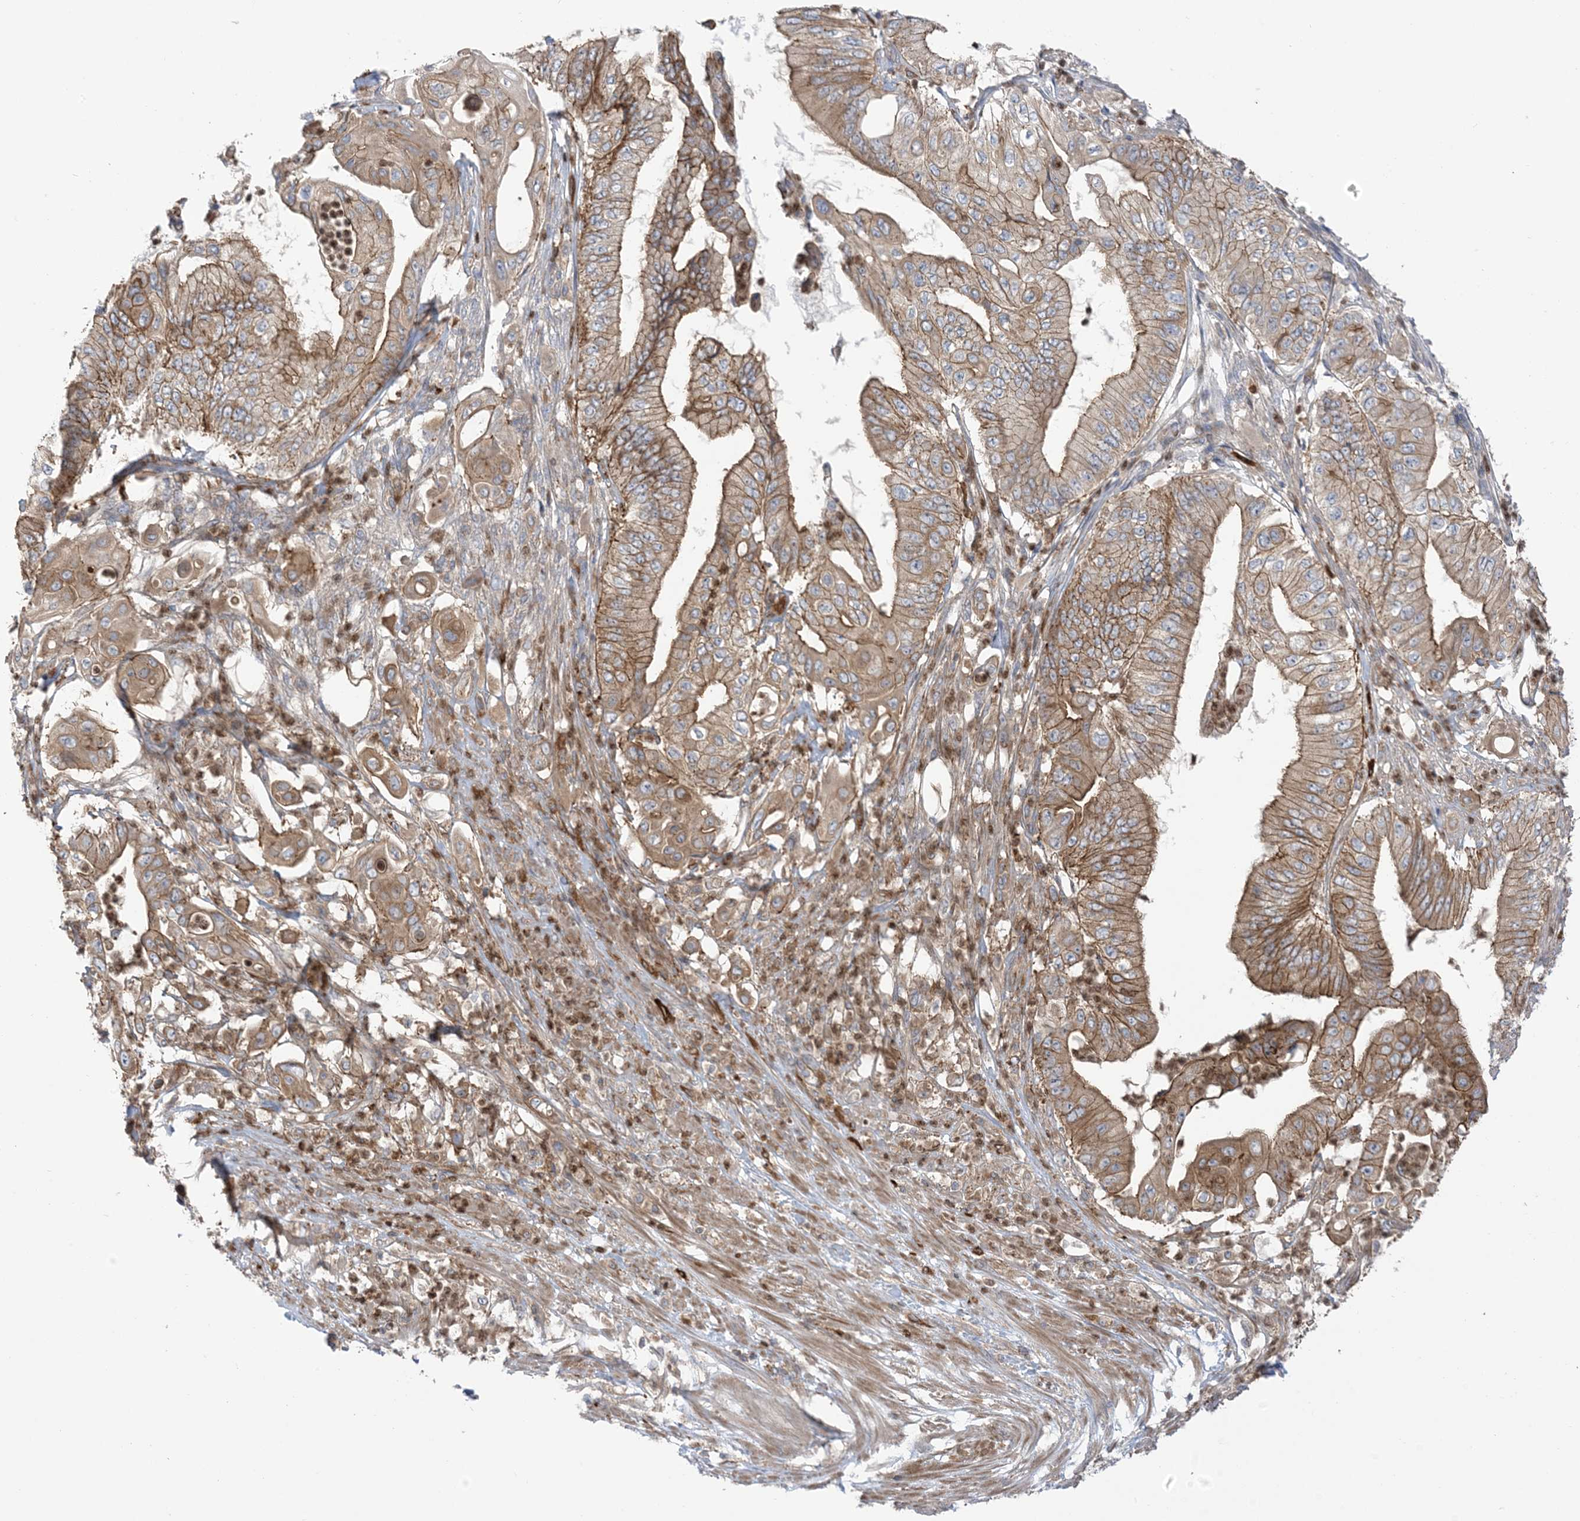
{"staining": {"intensity": "moderate", "quantity": ">75%", "location": "cytoplasmic/membranous"}, "tissue": "pancreatic cancer", "cell_type": "Tumor cells", "image_type": "cancer", "snomed": [{"axis": "morphology", "description": "Adenocarcinoma, NOS"}, {"axis": "topography", "description": "Pancreas"}], "caption": "An immunohistochemistry (IHC) photomicrograph of tumor tissue is shown. Protein staining in brown shows moderate cytoplasmic/membranous positivity in adenocarcinoma (pancreatic) within tumor cells. (DAB (3,3'-diaminobenzidine) = brown stain, brightfield microscopy at high magnification).", "gene": "ICMT", "patient": {"sex": "female", "age": 77}}